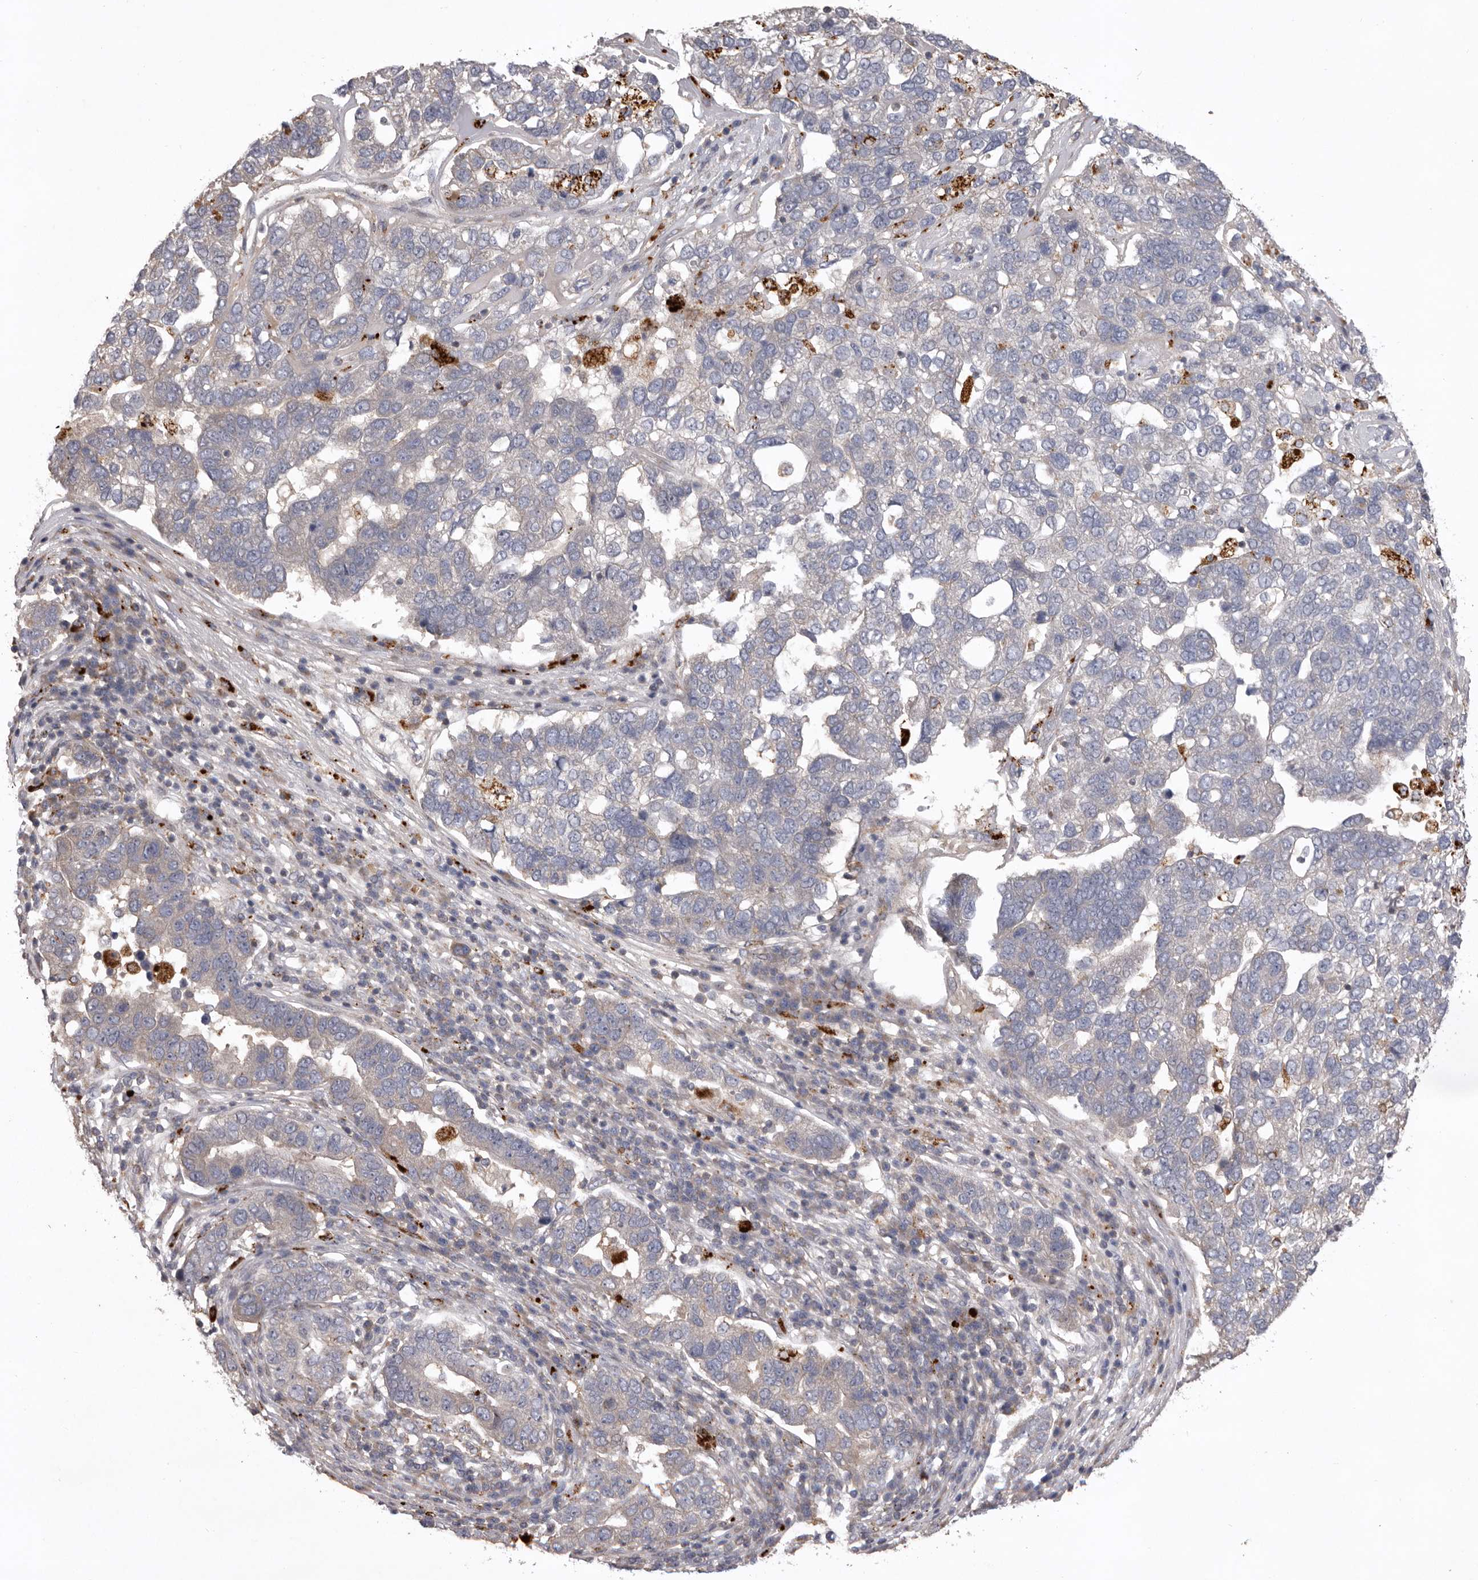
{"staining": {"intensity": "negative", "quantity": "none", "location": "none"}, "tissue": "pancreatic cancer", "cell_type": "Tumor cells", "image_type": "cancer", "snomed": [{"axis": "morphology", "description": "Adenocarcinoma, NOS"}, {"axis": "topography", "description": "Pancreas"}], "caption": "The immunohistochemistry (IHC) image has no significant expression in tumor cells of pancreatic cancer tissue. (DAB (3,3'-diaminobenzidine) immunohistochemistry (IHC), high magnification).", "gene": "WDR47", "patient": {"sex": "female", "age": 61}}